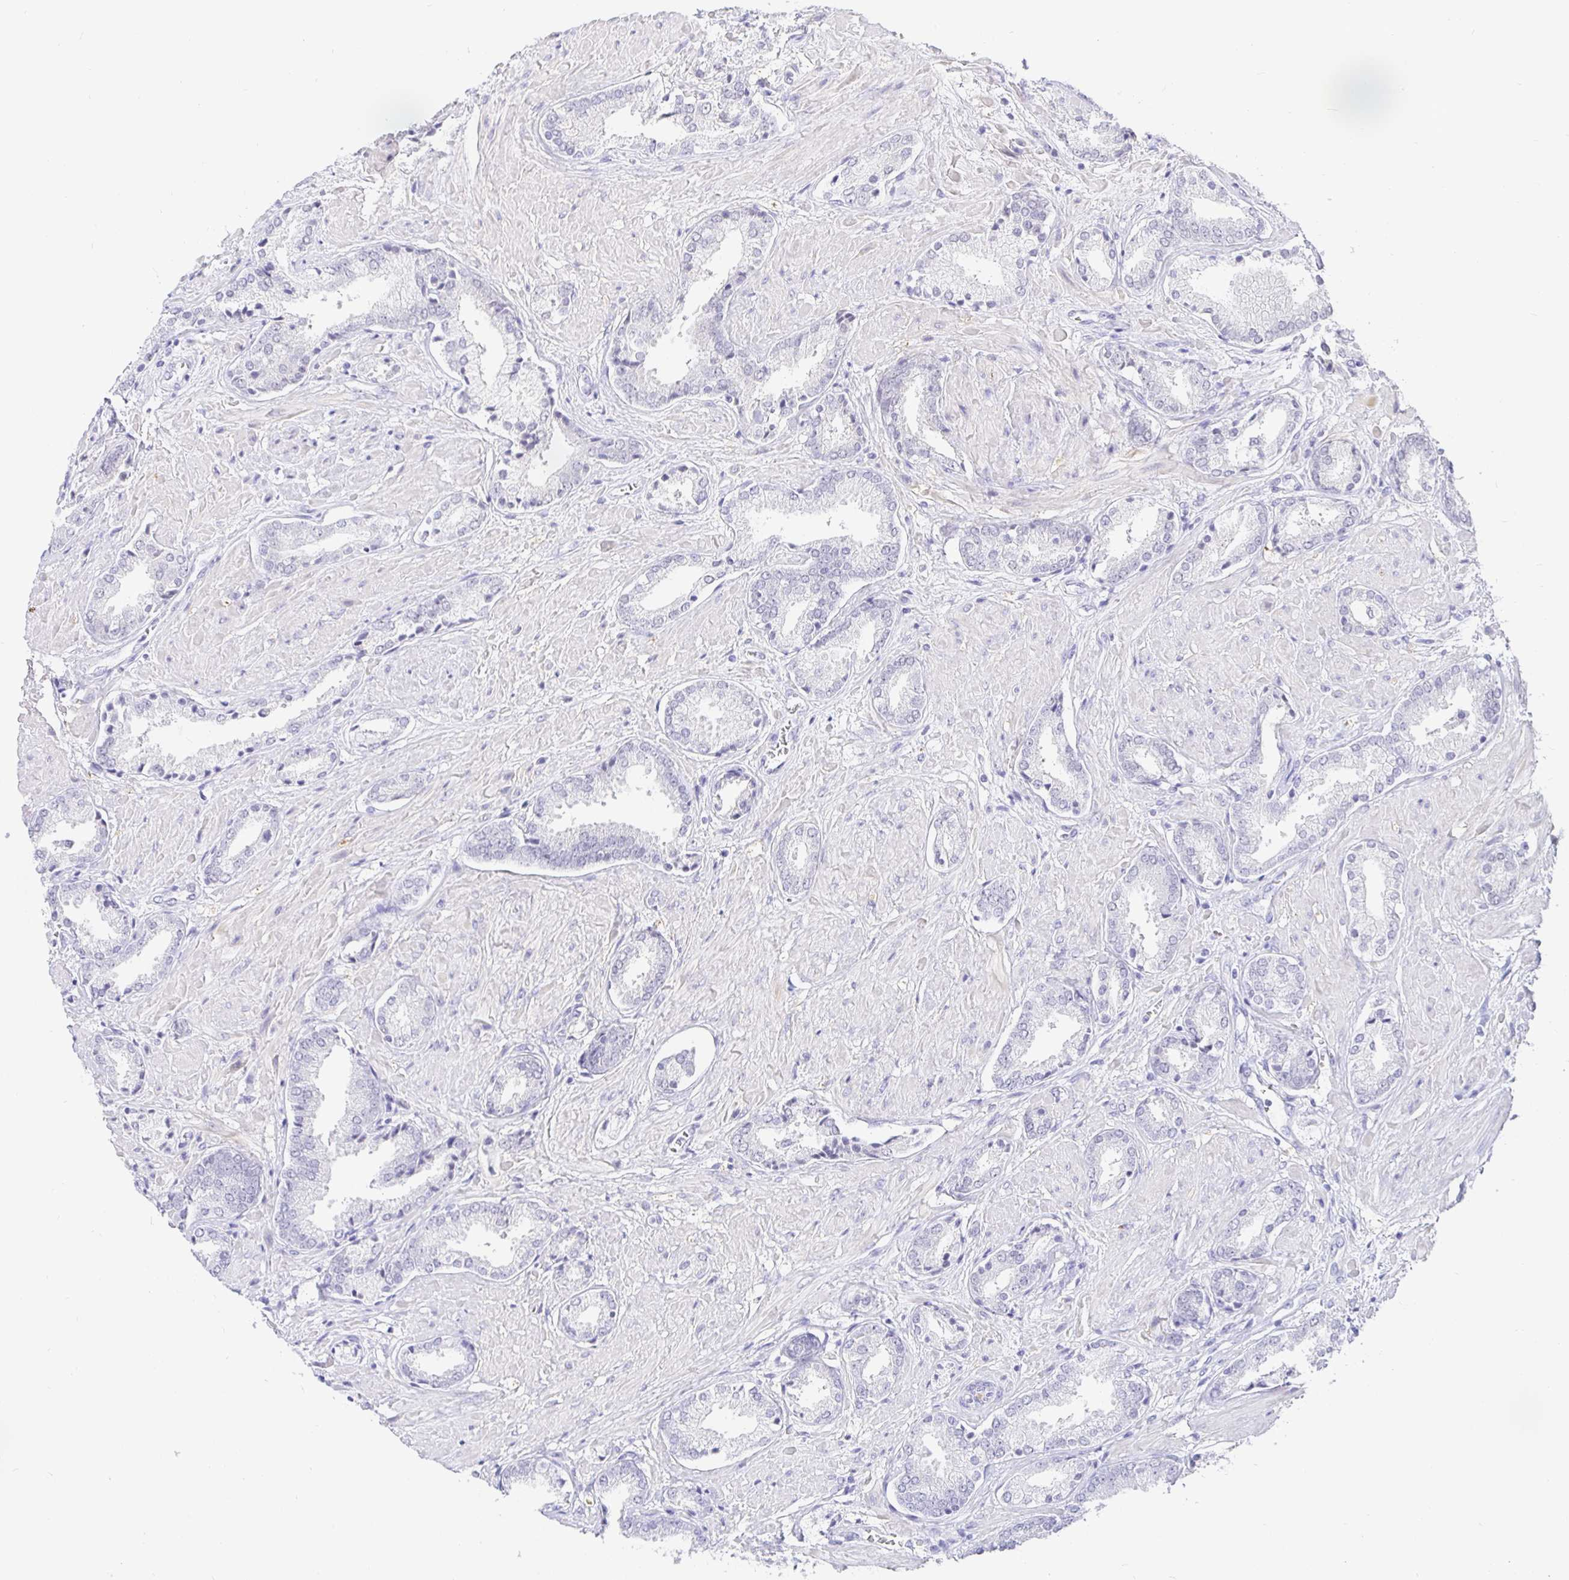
{"staining": {"intensity": "negative", "quantity": "none", "location": "none"}, "tissue": "prostate cancer", "cell_type": "Tumor cells", "image_type": "cancer", "snomed": [{"axis": "morphology", "description": "Adenocarcinoma, High grade"}, {"axis": "topography", "description": "Prostate"}], "caption": "An immunohistochemistry (IHC) image of prostate cancer is shown. There is no staining in tumor cells of prostate cancer.", "gene": "EZHIP", "patient": {"sex": "male", "age": 56}}